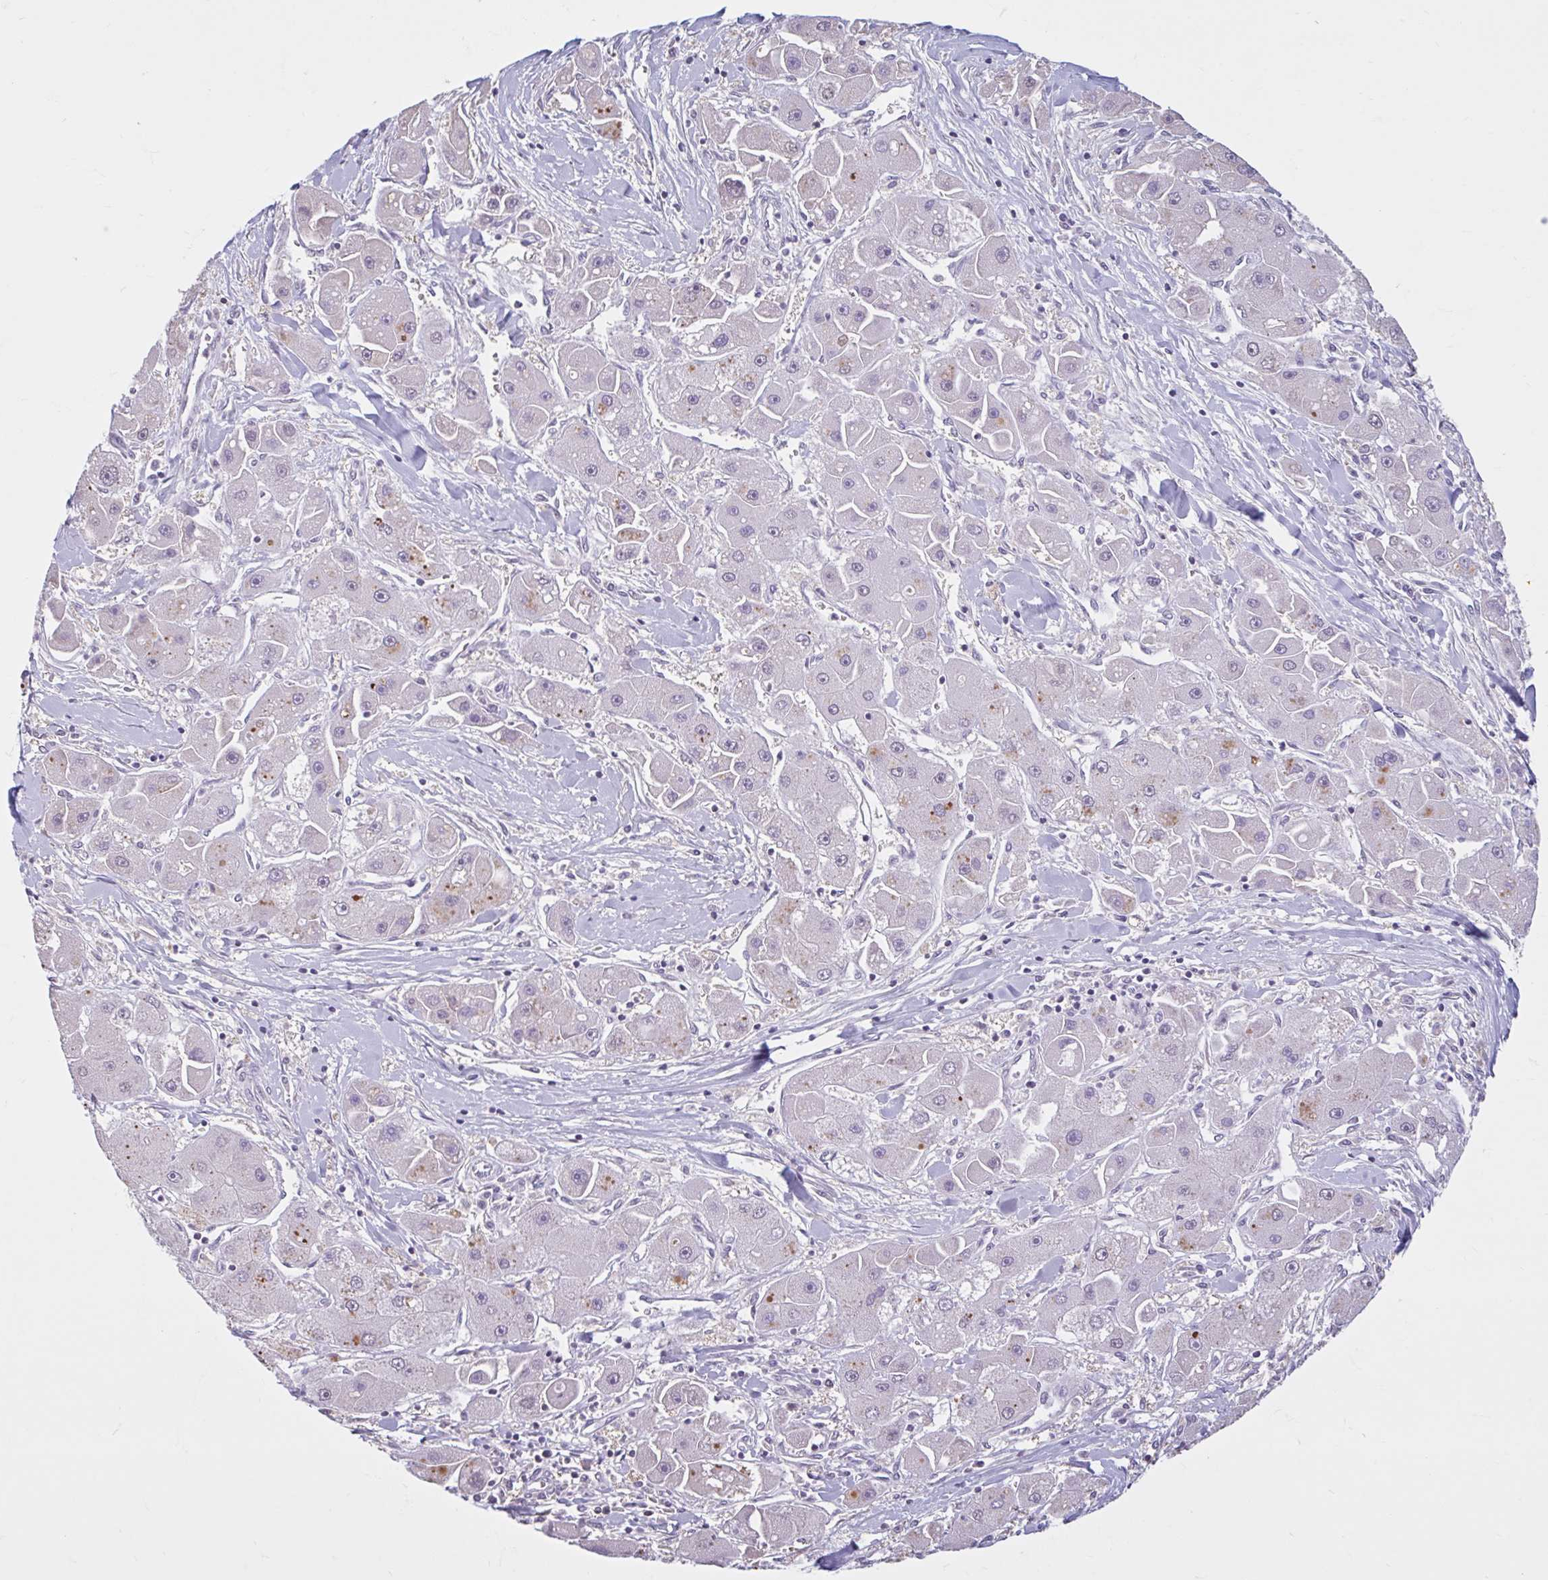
{"staining": {"intensity": "negative", "quantity": "none", "location": "none"}, "tissue": "liver cancer", "cell_type": "Tumor cells", "image_type": "cancer", "snomed": [{"axis": "morphology", "description": "Carcinoma, Hepatocellular, NOS"}, {"axis": "topography", "description": "Liver"}], "caption": "There is no significant expression in tumor cells of liver cancer.", "gene": "CDH19", "patient": {"sex": "male", "age": 24}}